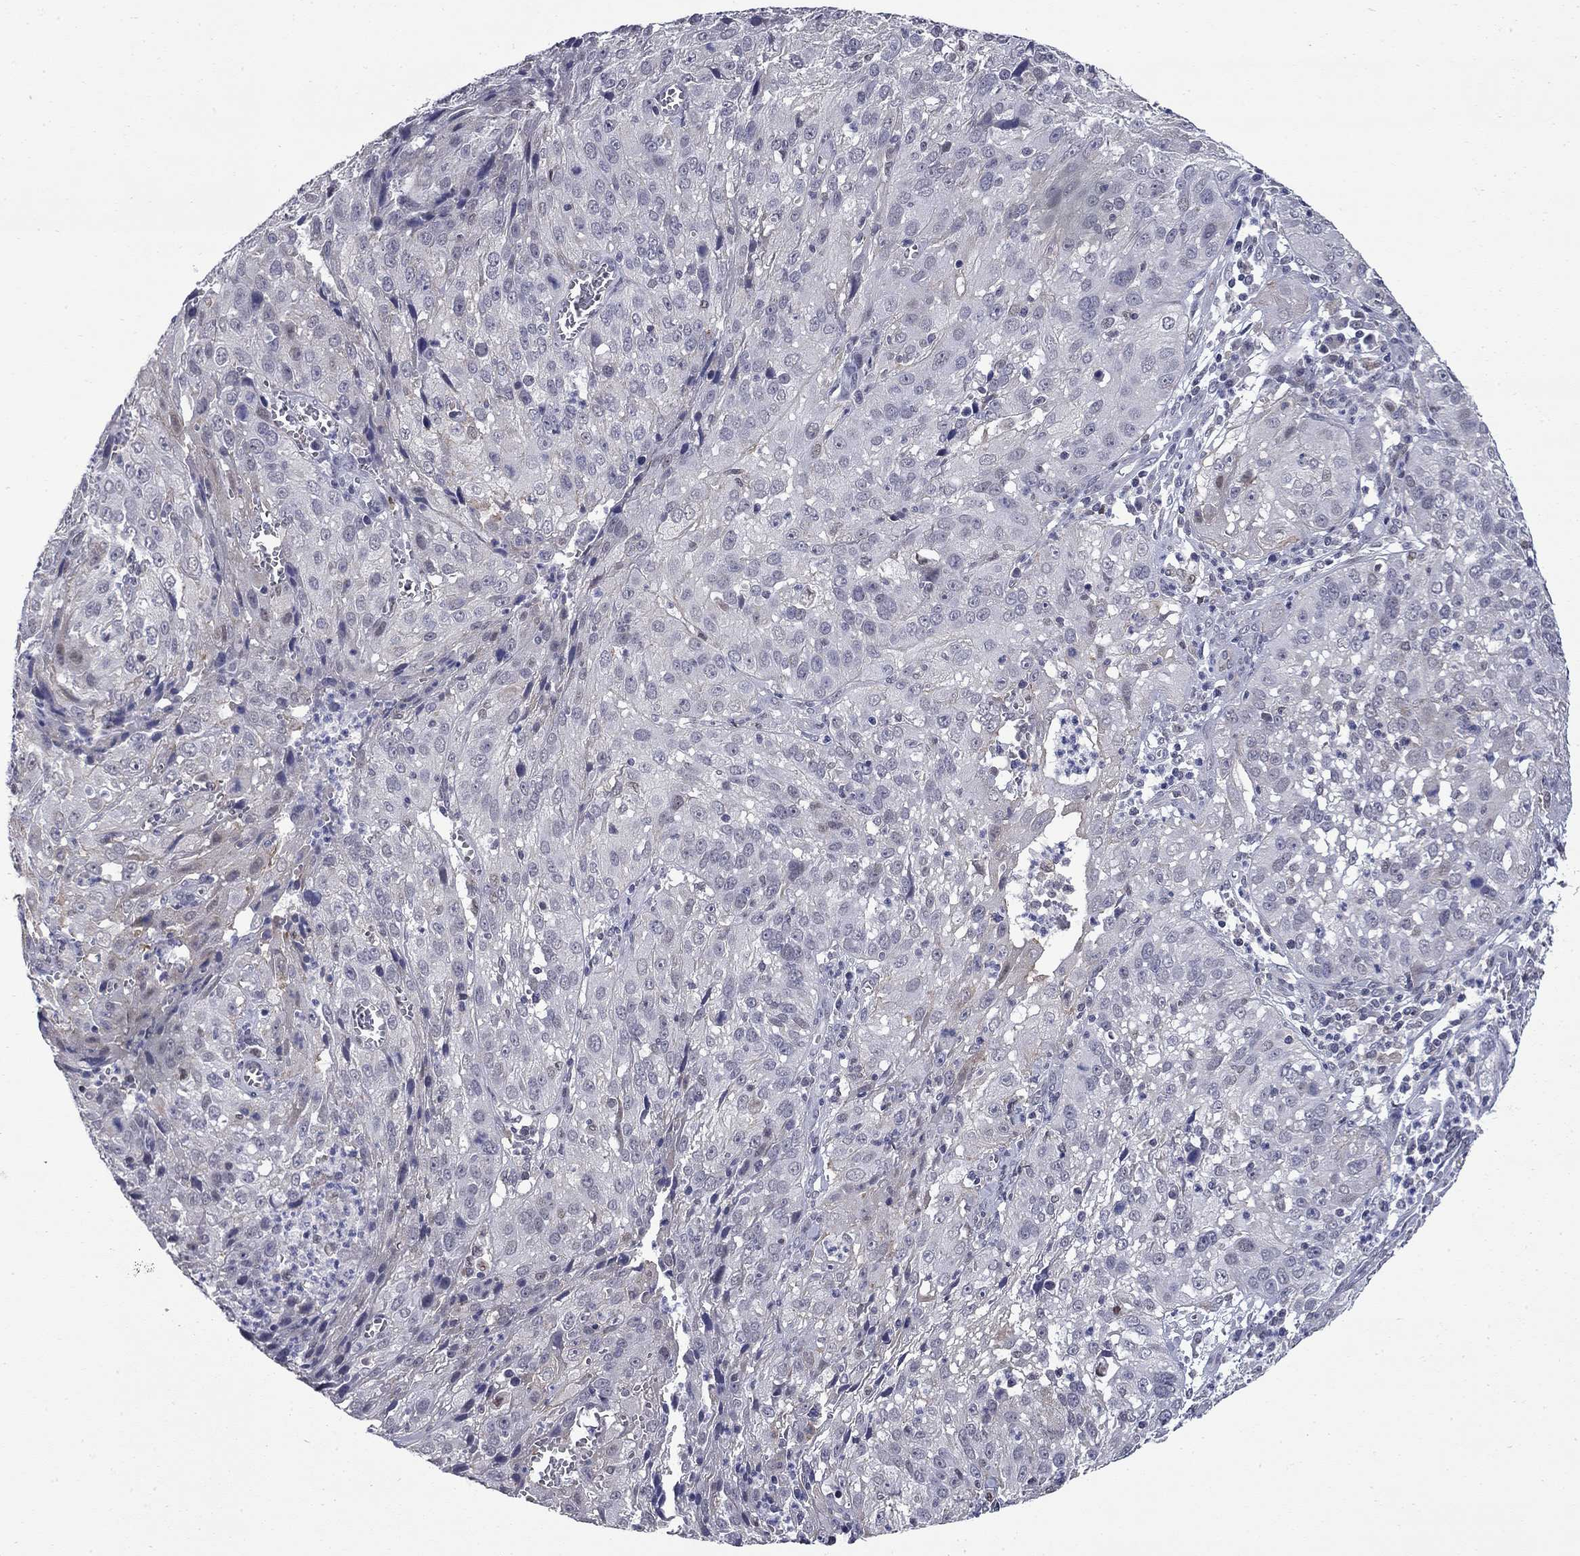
{"staining": {"intensity": "negative", "quantity": "none", "location": "none"}, "tissue": "cervical cancer", "cell_type": "Tumor cells", "image_type": "cancer", "snomed": [{"axis": "morphology", "description": "Squamous cell carcinoma, NOS"}, {"axis": "topography", "description": "Cervix"}], "caption": "Tumor cells are negative for brown protein staining in cervical cancer. (Brightfield microscopy of DAB IHC at high magnification).", "gene": "HTR4", "patient": {"sex": "female", "age": 32}}